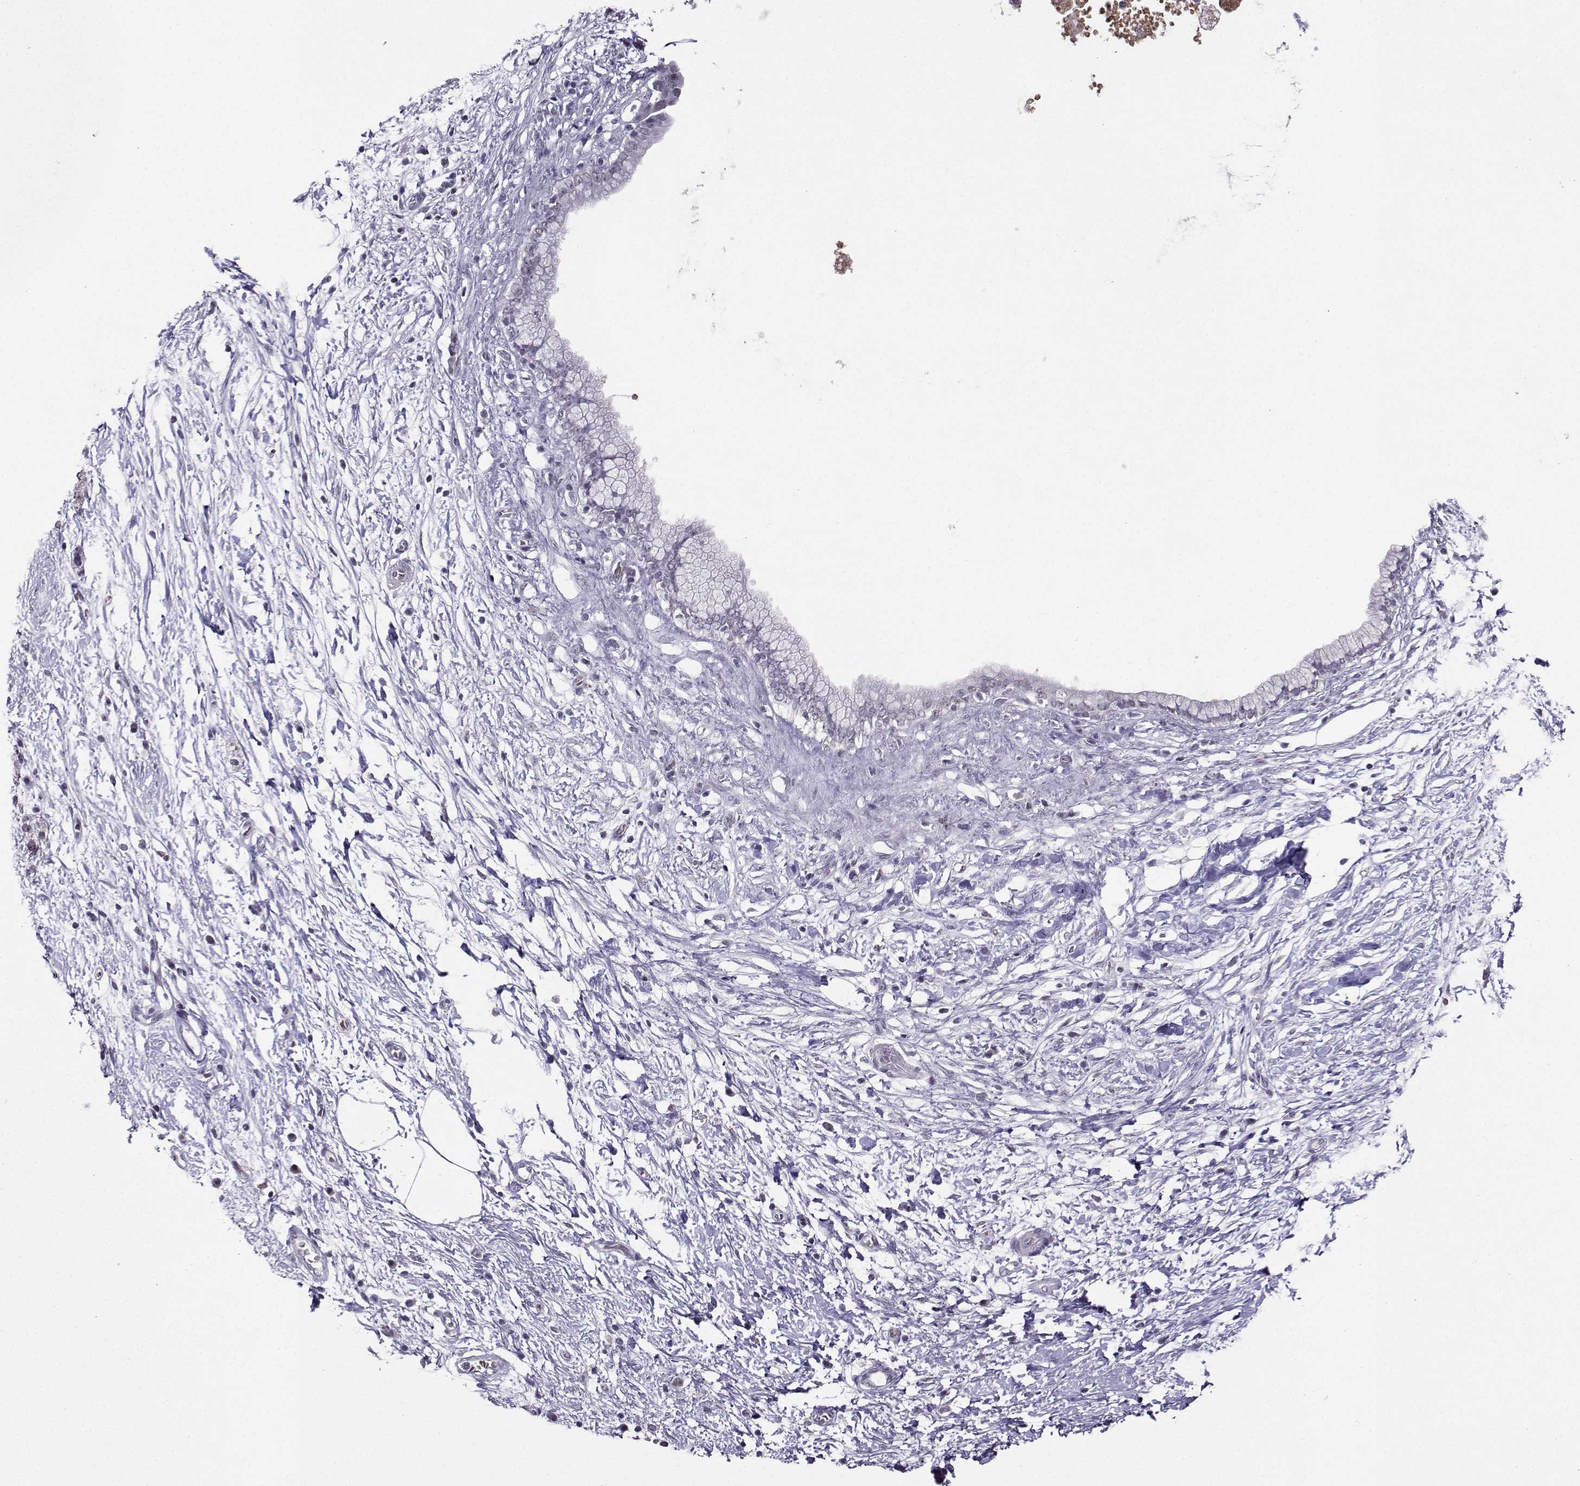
{"staining": {"intensity": "negative", "quantity": "none", "location": "none"}, "tissue": "pancreatic cancer", "cell_type": "Tumor cells", "image_type": "cancer", "snomed": [{"axis": "morphology", "description": "Adenocarcinoma, NOS"}, {"axis": "topography", "description": "Pancreas"}], "caption": "Tumor cells show no significant staining in pancreatic adenocarcinoma. (Brightfield microscopy of DAB immunohistochemistry at high magnification).", "gene": "LRFN2", "patient": {"sex": "female", "age": 72}}